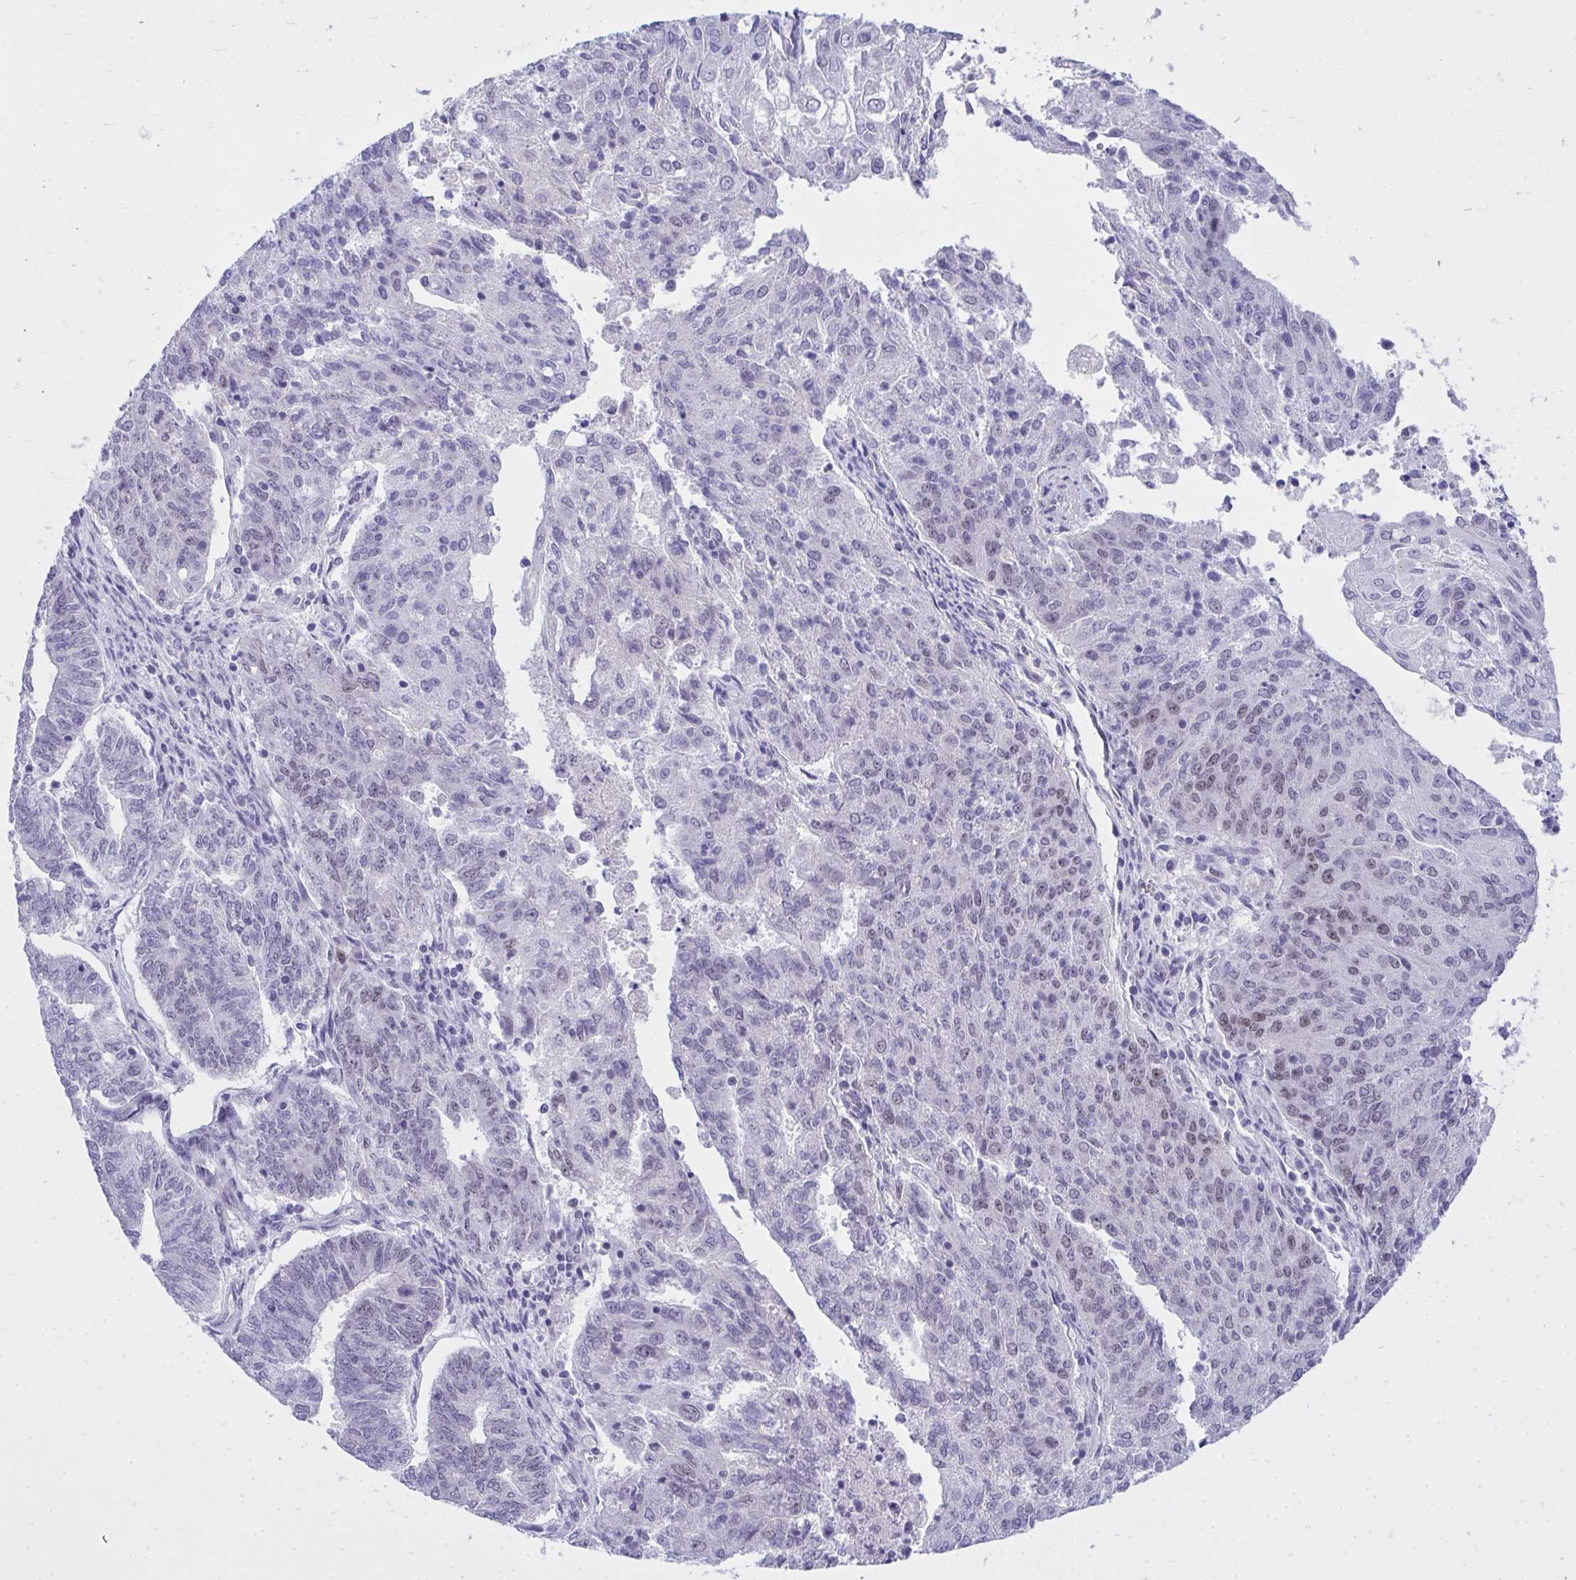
{"staining": {"intensity": "weak", "quantity": "<25%", "location": "nuclear"}, "tissue": "endometrial cancer", "cell_type": "Tumor cells", "image_type": "cancer", "snomed": [{"axis": "morphology", "description": "Adenocarcinoma, NOS"}, {"axis": "topography", "description": "Endometrium"}], "caption": "Tumor cells show no significant staining in endometrial adenocarcinoma.", "gene": "TEAD4", "patient": {"sex": "female", "age": 82}}